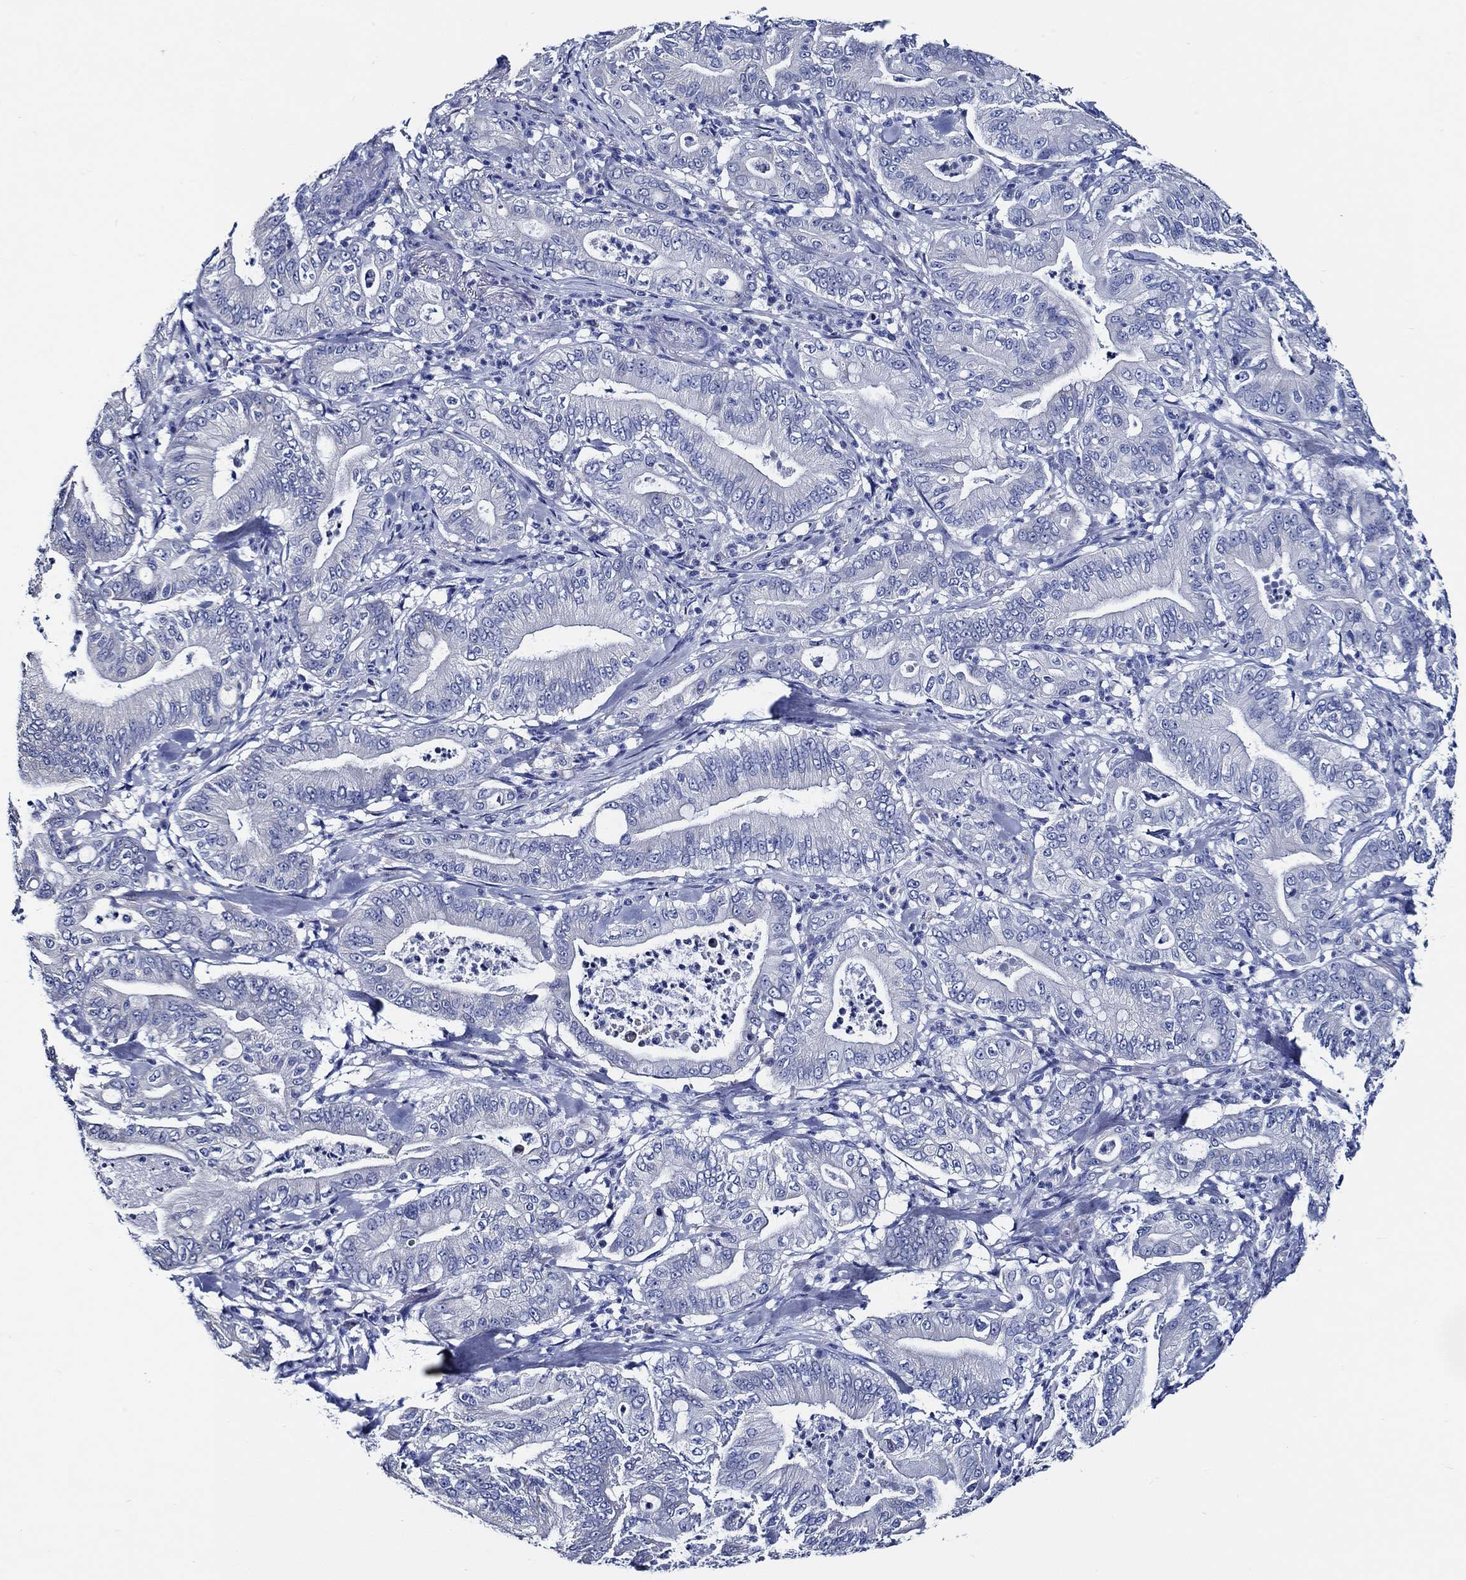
{"staining": {"intensity": "negative", "quantity": "none", "location": "none"}, "tissue": "pancreatic cancer", "cell_type": "Tumor cells", "image_type": "cancer", "snomed": [{"axis": "morphology", "description": "Adenocarcinoma, NOS"}, {"axis": "topography", "description": "Pancreas"}], "caption": "This micrograph is of adenocarcinoma (pancreatic) stained with IHC to label a protein in brown with the nuclei are counter-stained blue. There is no staining in tumor cells.", "gene": "WDR62", "patient": {"sex": "male", "age": 71}}